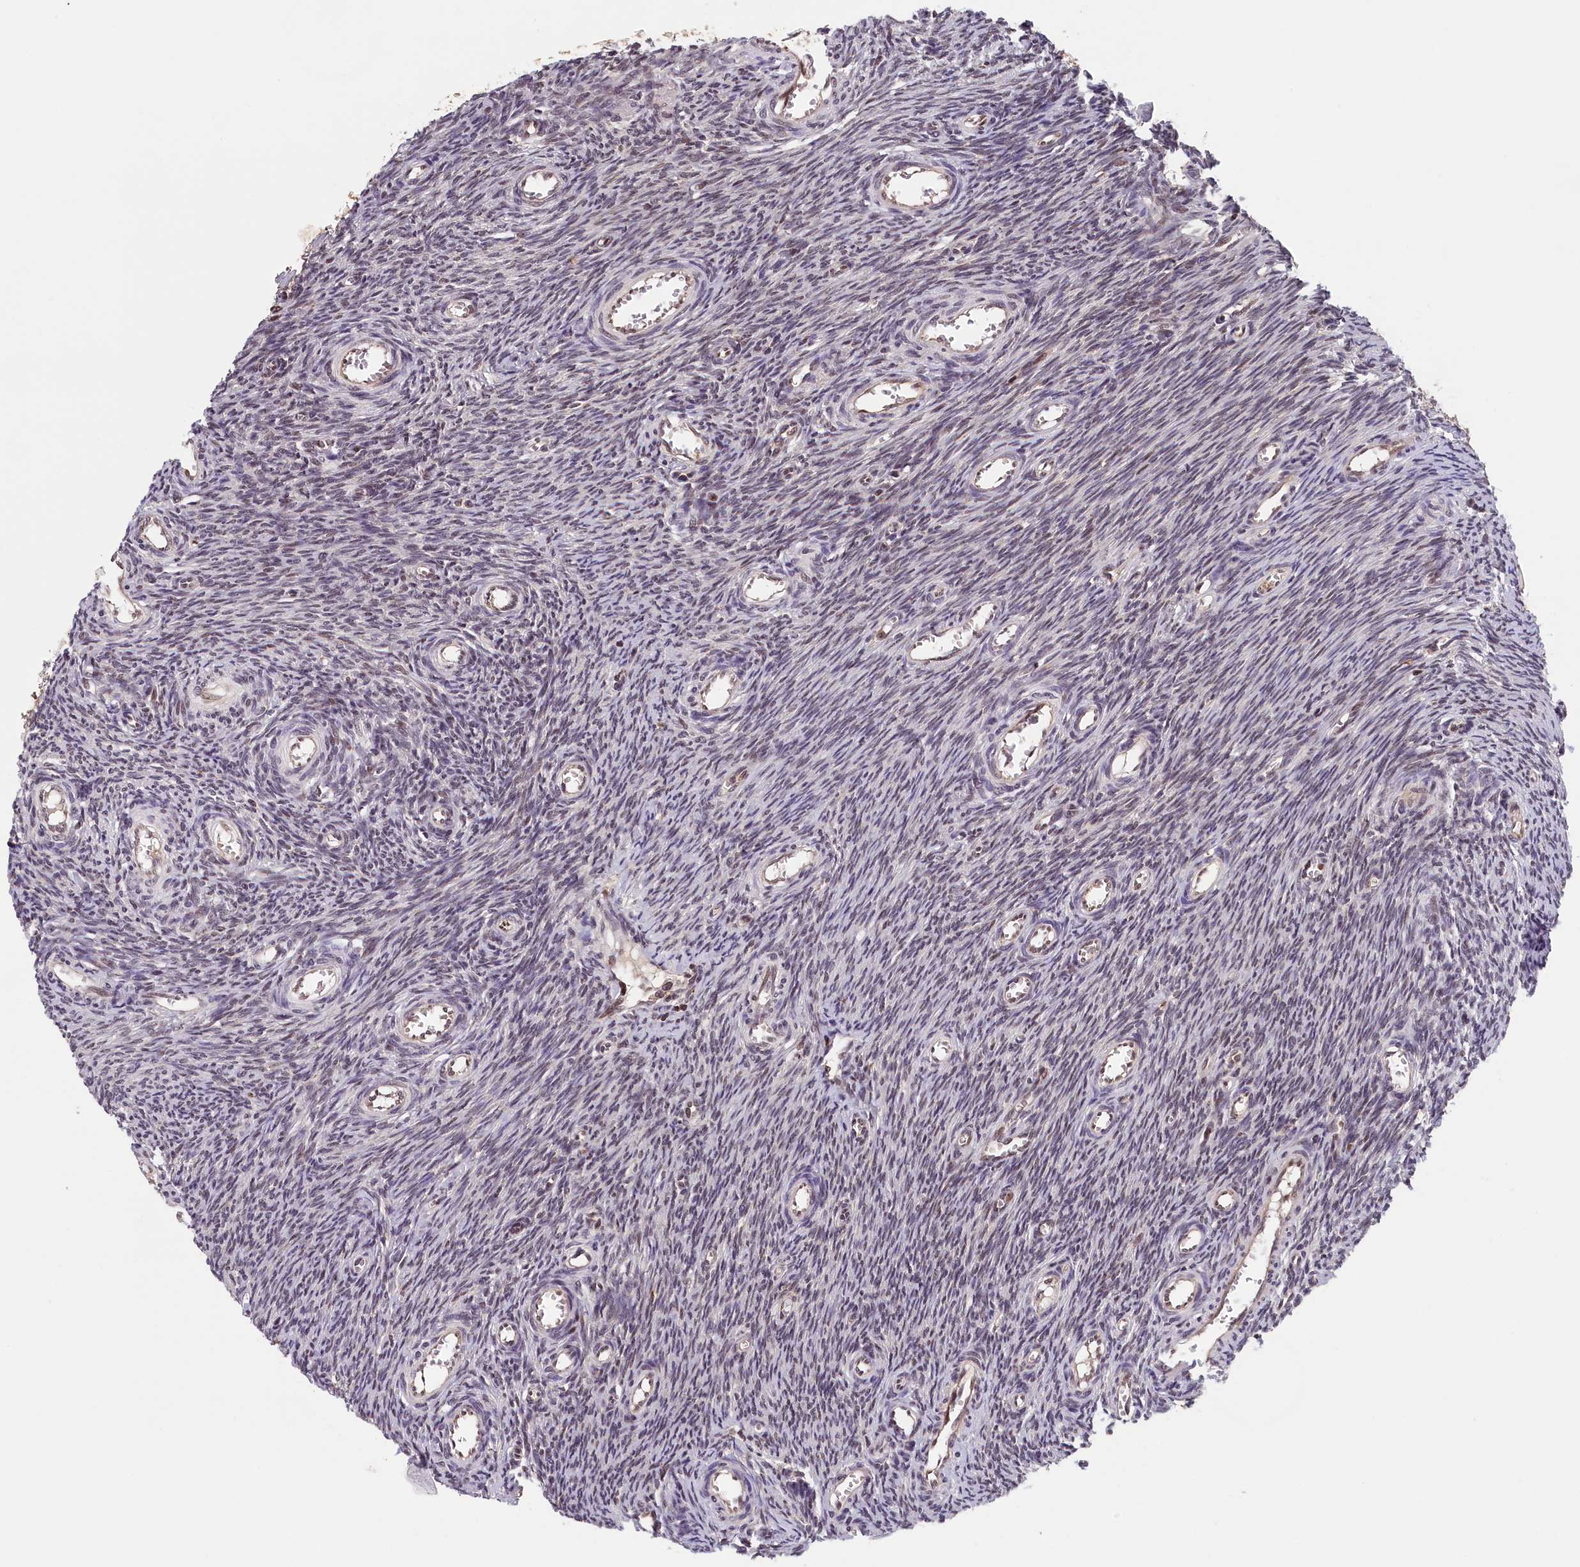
{"staining": {"intensity": "moderate", "quantity": ">75%", "location": "nuclear"}, "tissue": "ovary", "cell_type": "Follicle cells", "image_type": "normal", "snomed": [{"axis": "morphology", "description": "Normal tissue, NOS"}, {"axis": "topography", "description": "Ovary"}], "caption": "DAB (3,3'-diaminobenzidine) immunohistochemical staining of normal ovary shows moderate nuclear protein staining in approximately >75% of follicle cells.", "gene": "KCNK6", "patient": {"sex": "female", "age": 44}}